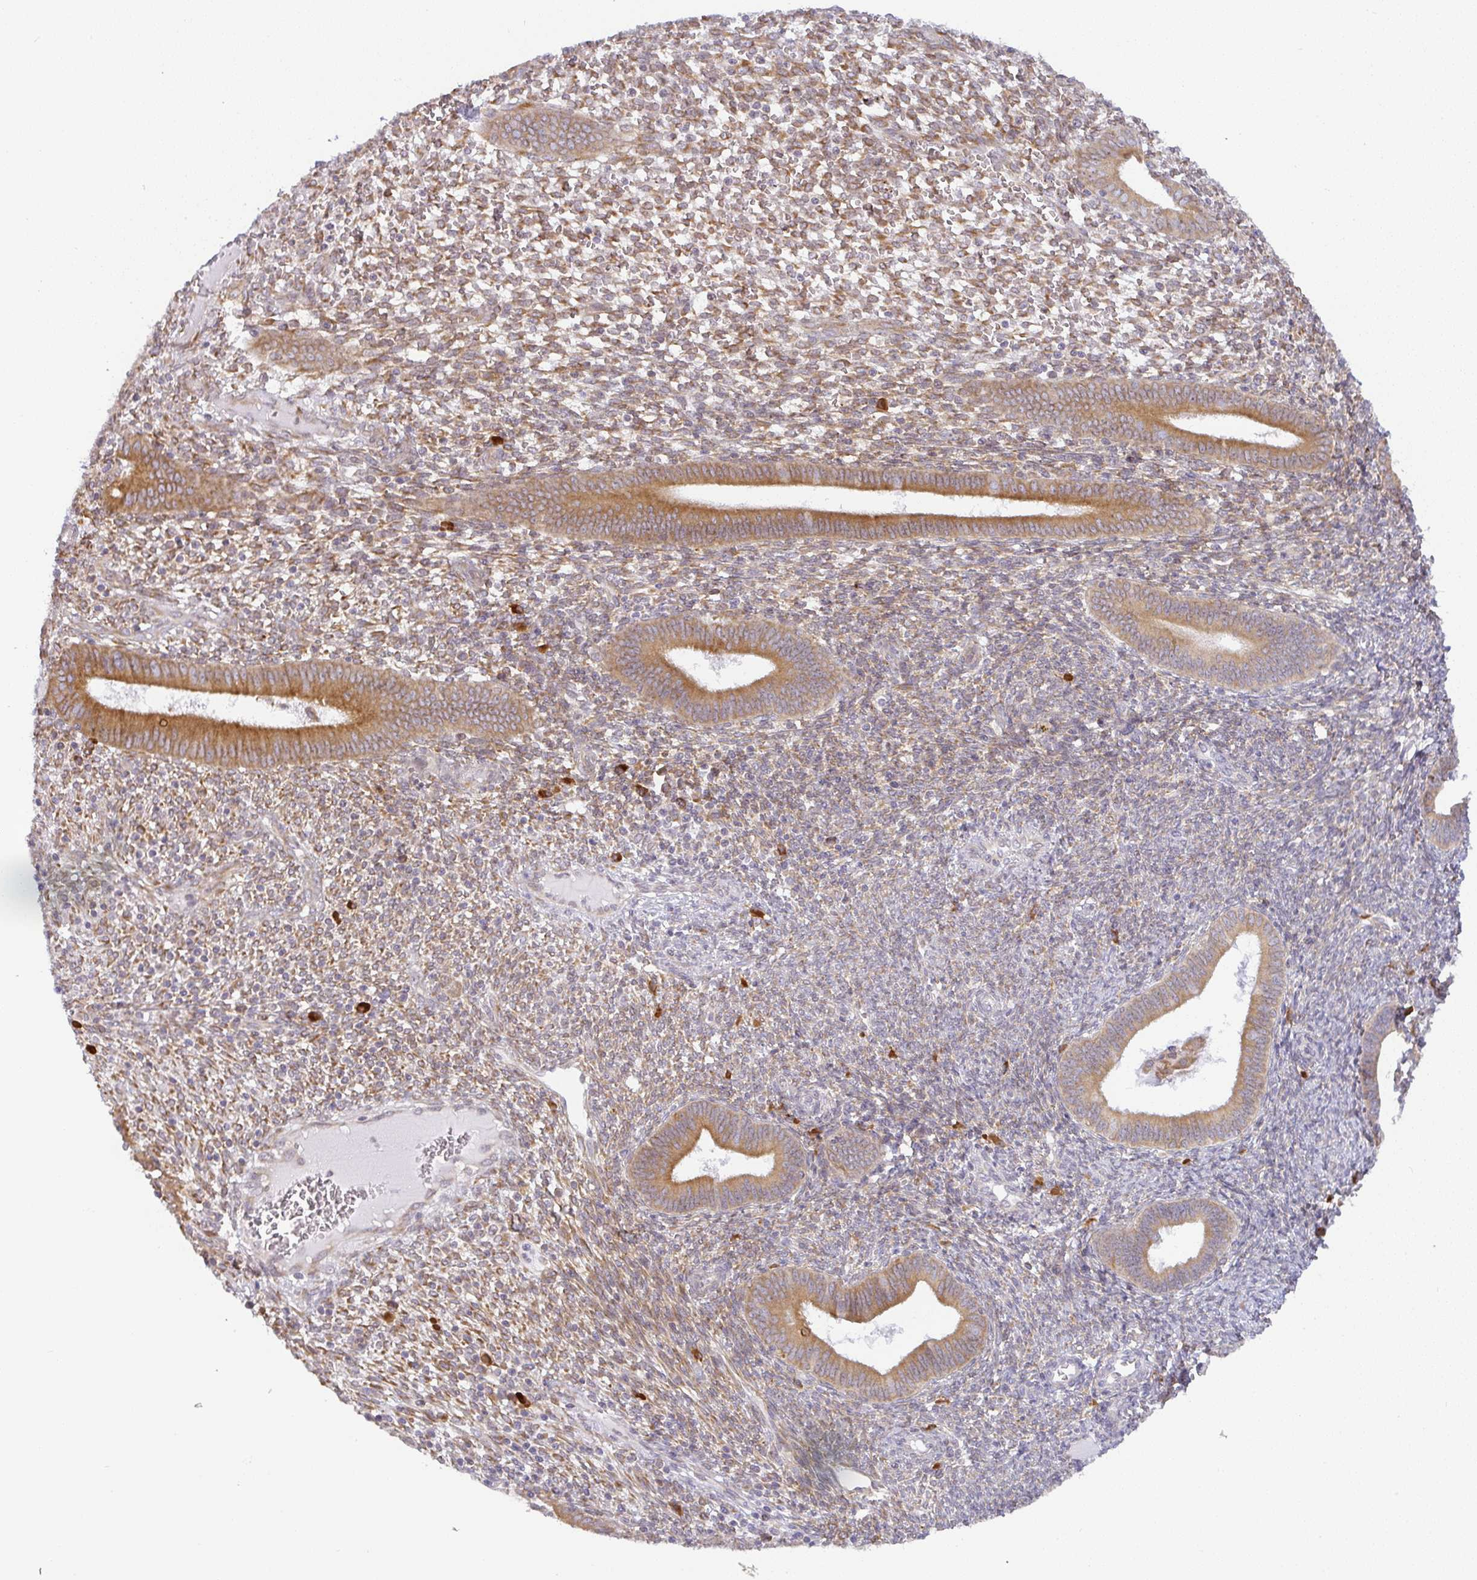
{"staining": {"intensity": "moderate", "quantity": ">75%", "location": "cytoplasmic/membranous"}, "tissue": "endometrium", "cell_type": "Cells in endometrial stroma", "image_type": "normal", "snomed": [{"axis": "morphology", "description": "Normal tissue, NOS"}, {"axis": "topography", "description": "Endometrium"}], "caption": "This is a histology image of immunohistochemistry staining of normal endometrium, which shows moderate expression in the cytoplasmic/membranous of cells in endometrial stroma.", "gene": "DERL2", "patient": {"sex": "female", "age": 41}}